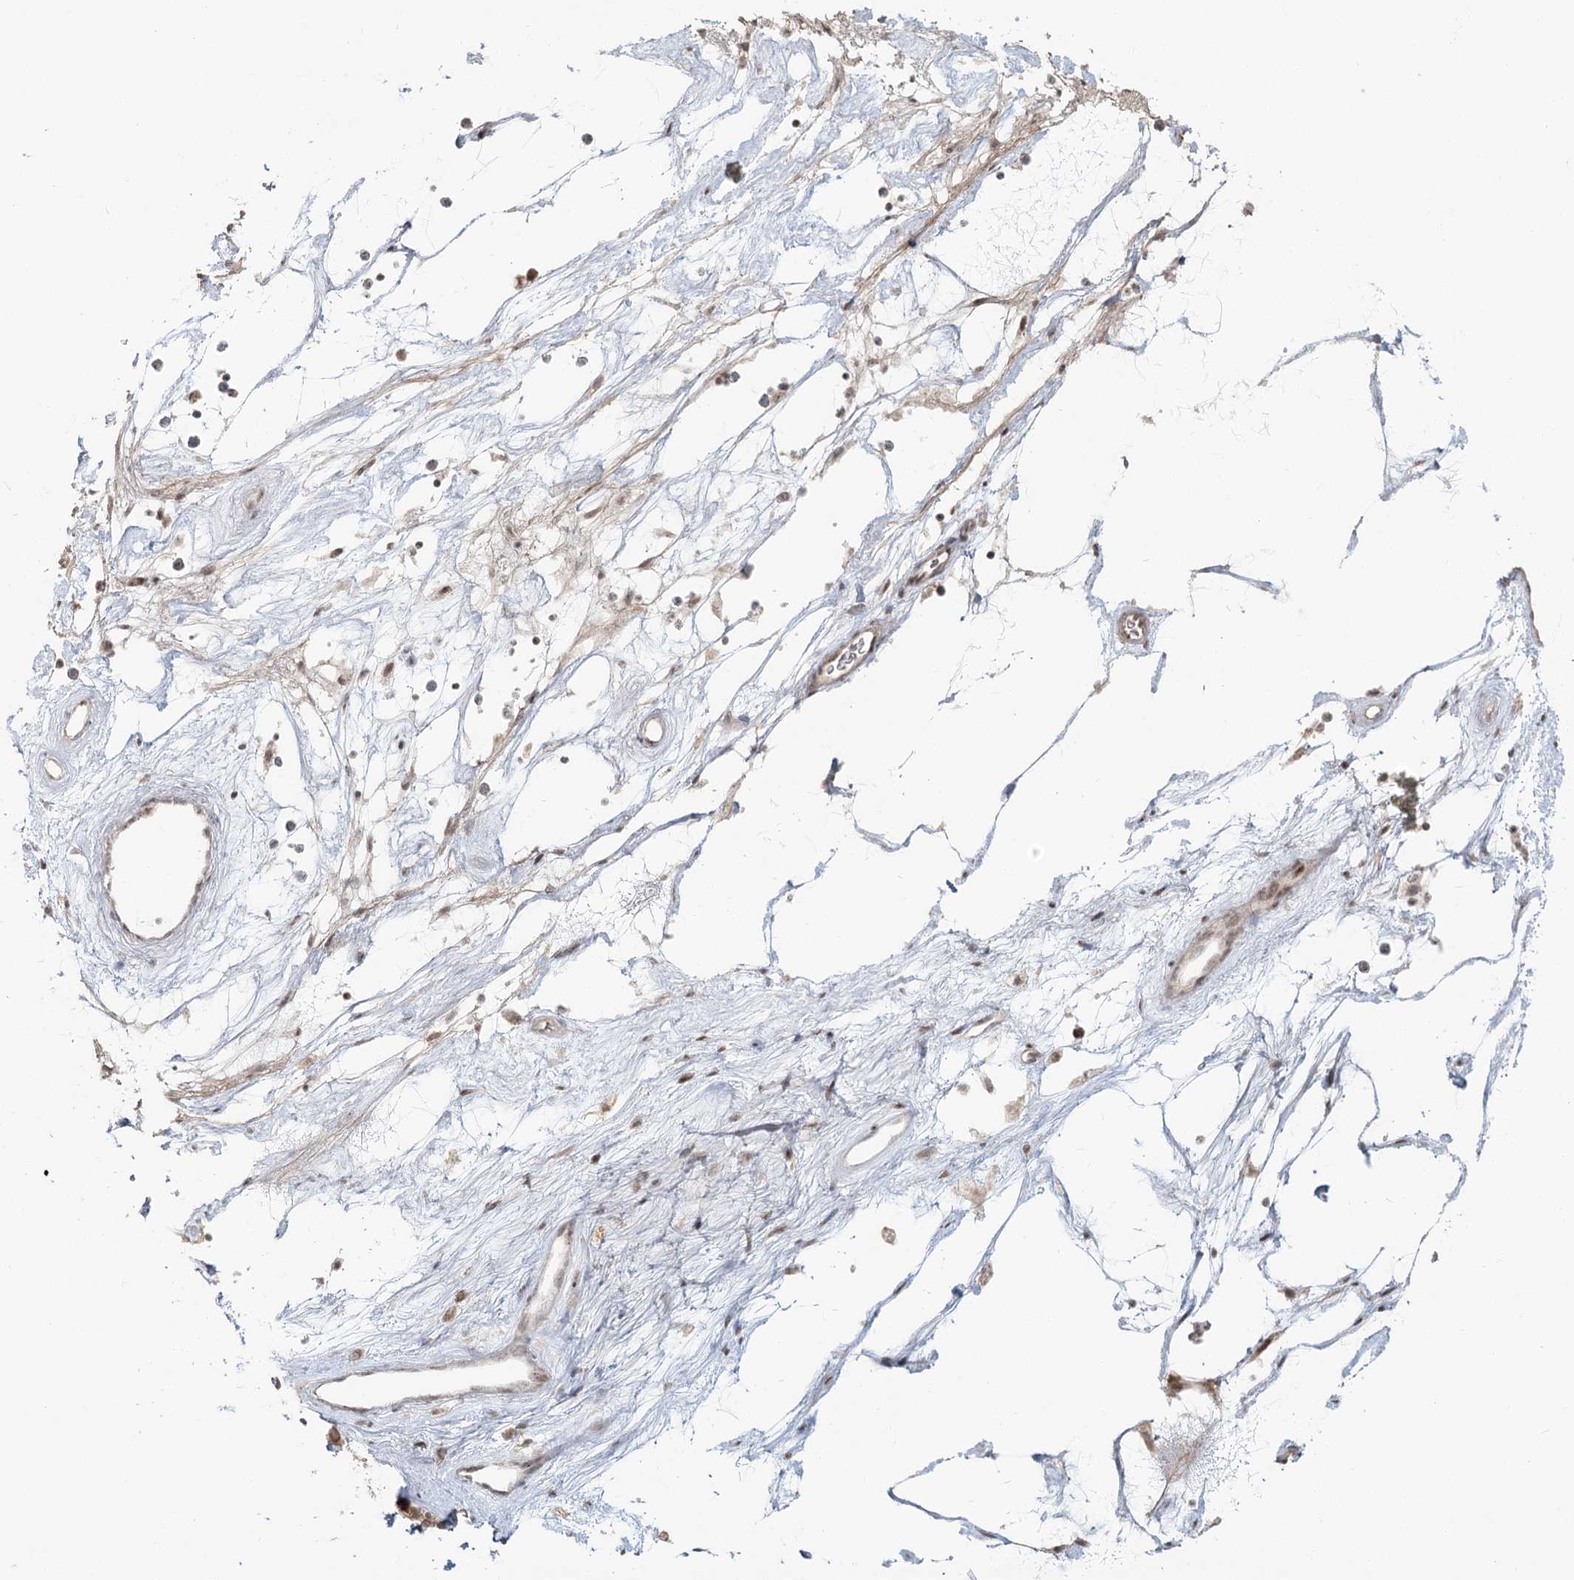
{"staining": {"intensity": "moderate", "quantity": ">75%", "location": "cytoplasmic/membranous,nuclear"}, "tissue": "nasopharynx", "cell_type": "Respiratory epithelial cells", "image_type": "normal", "snomed": [{"axis": "morphology", "description": "Normal tissue, NOS"}, {"axis": "topography", "description": "Nasopharynx"}], "caption": "Protein positivity by immunohistochemistry (IHC) exhibits moderate cytoplasmic/membranous,nuclear positivity in approximately >75% of respiratory epithelial cells in benign nasopharynx. The protein of interest is shown in brown color, while the nuclei are stained blue.", "gene": "R3HCC1L", "patient": {"sex": "male", "age": 64}}